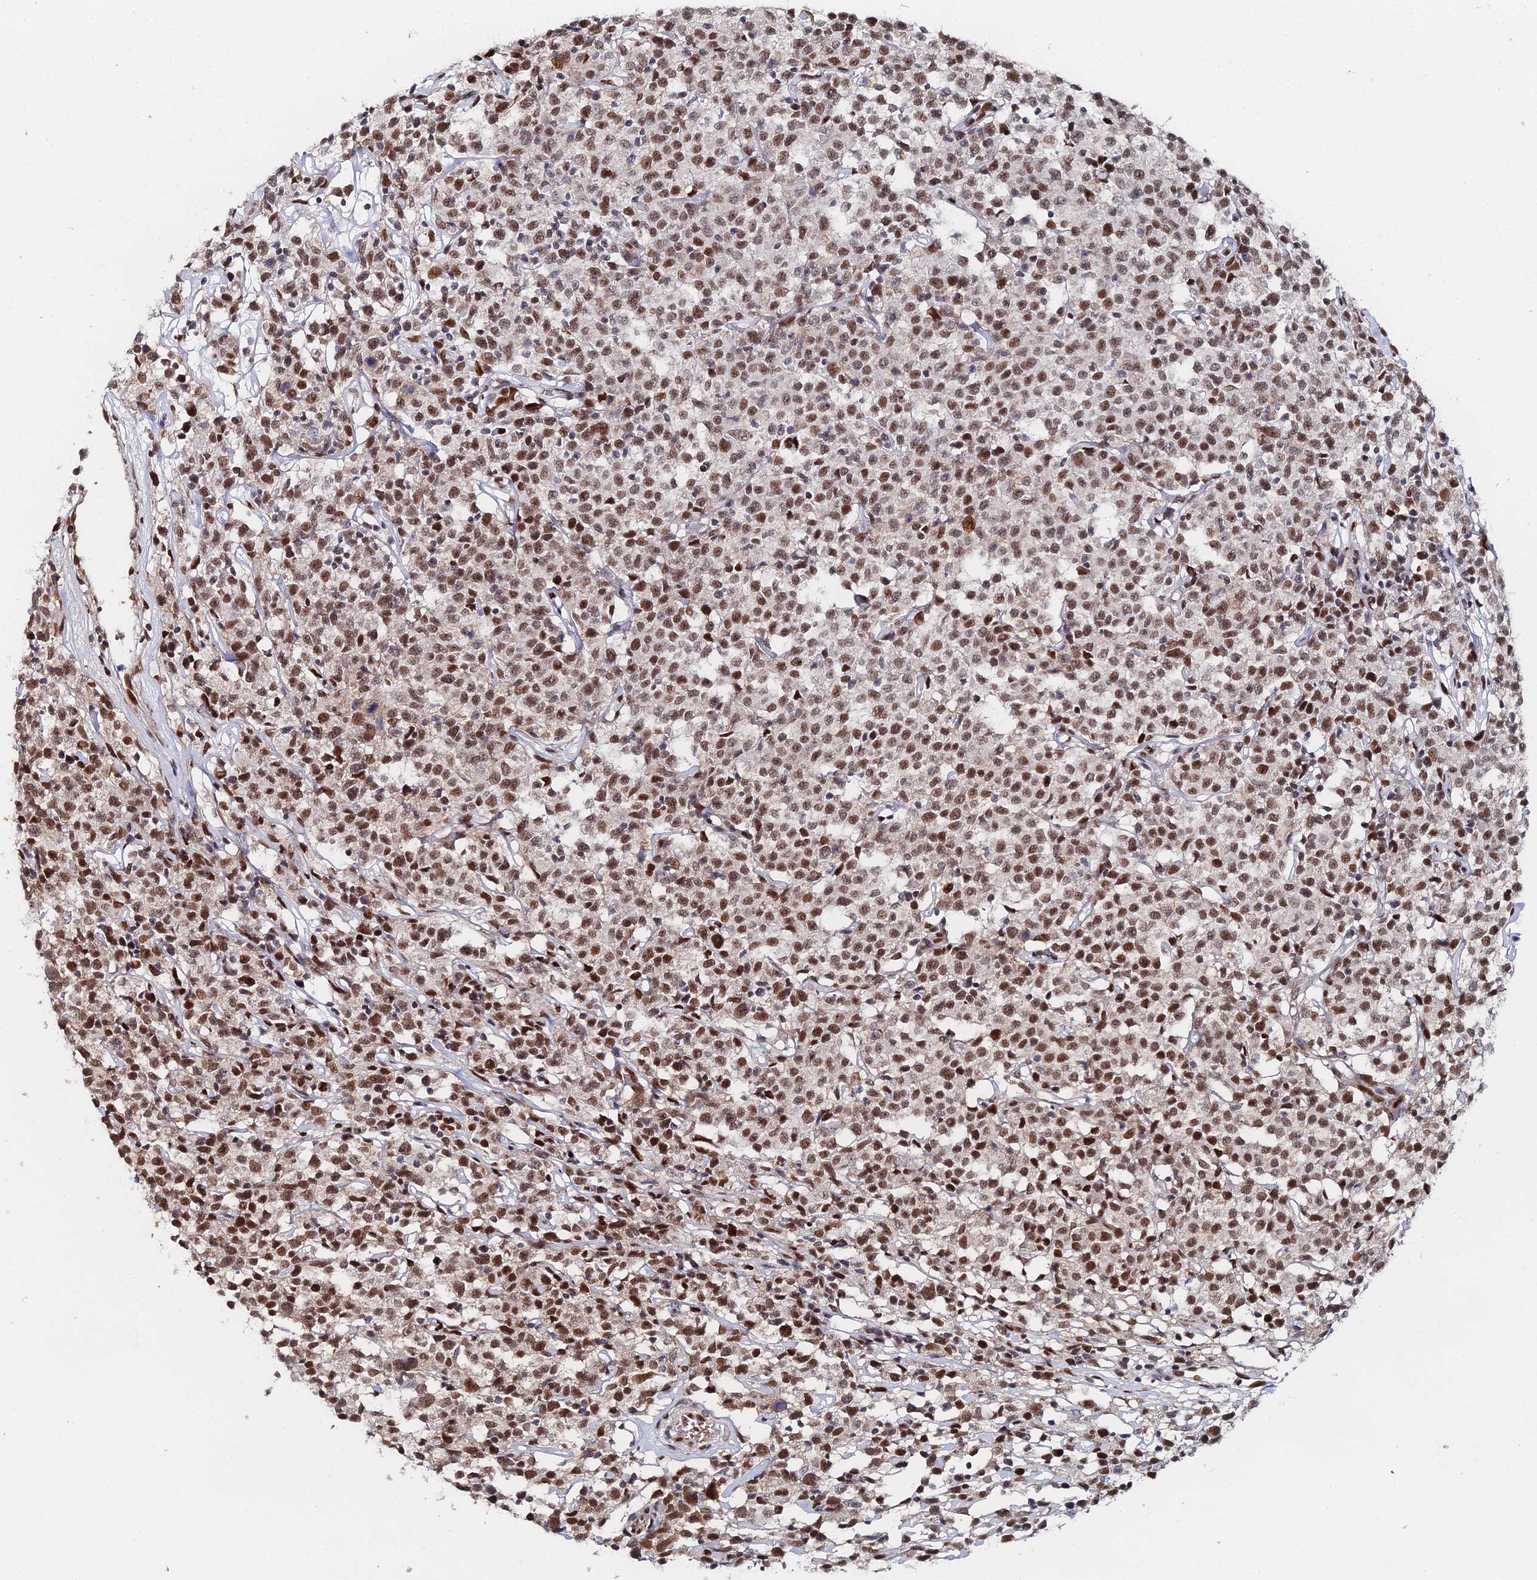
{"staining": {"intensity": "moderate", "quantity": ">75%", "location": "nuclear"}, "tissue": "lymphoma", "cell_type": "Tumor cells", "image_type": "cancer", "snomed": [{"axis": "morphology", "description": "Malignant lymphoma, non-Hodgkin's type, Low grade"}, {"axis": "topography", "description": "Small intestine"}], "caption": "Immunohistochemistry image of neoplastic tissue: lymphoma stained using IHC exhibits medium levels of moderate protein expression localized specifically in the nuclear of tumor cells, appearing as a nuclear brown color.", "gene": "GSC2", "patient": {"sex": "female", "age": 59}}